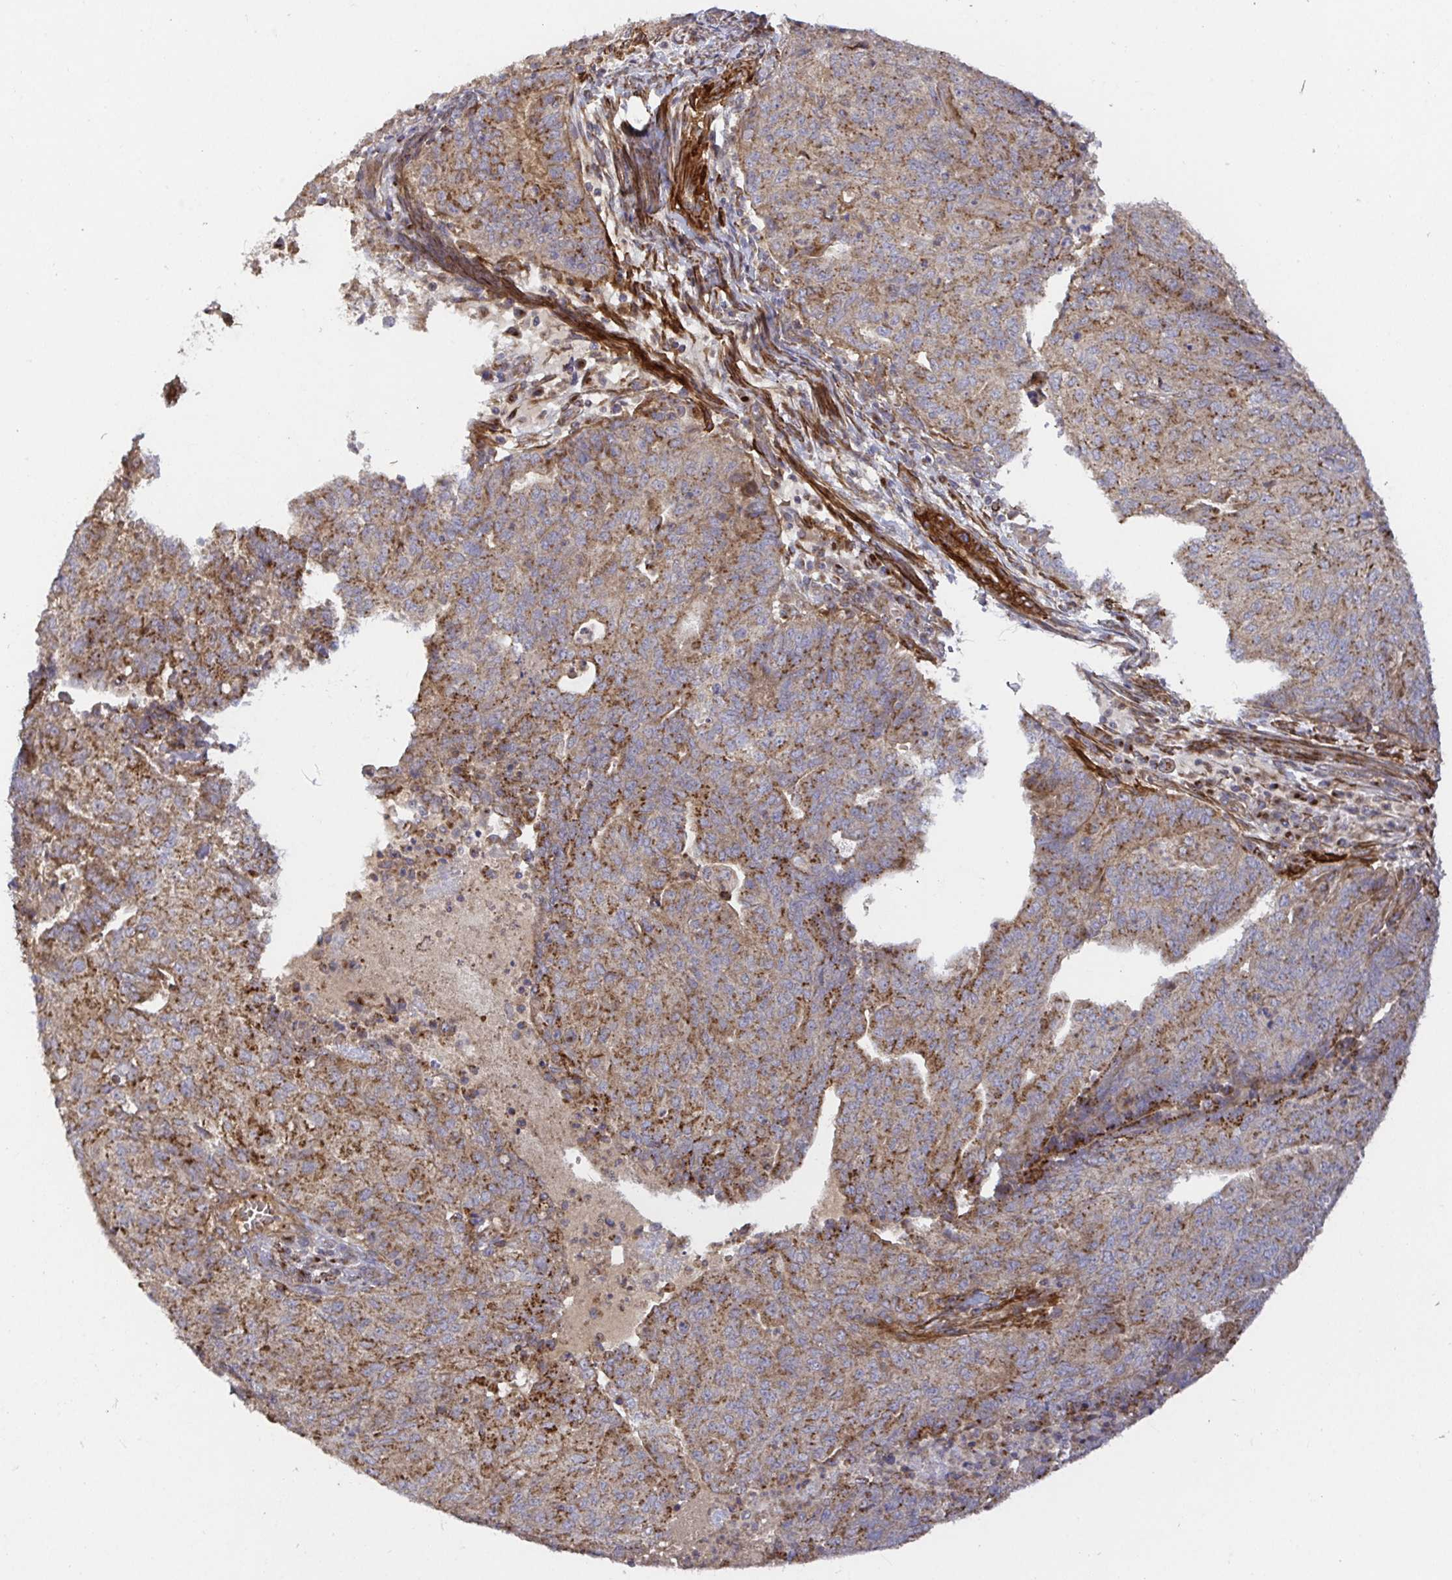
{"staining": {"intensity": "moderate", "quantity": ">75%", "location": "cytoplasmic/membranous"}, "tissue": "endometrial cancer", "cell_type": "Tumor cells", "image_type": "cancer", "snomed": [{"axis": "morphology", "description": "Adenocarcinoma, NOS"}, {"axis": "topography", "description": "Endometrium"}], "caption": "Immunohistochemical staining of human endometrial cancer (adenocarcinoma) reveals moderate cytoplasmic/membranous protein positivity in approximately >75% of tumor cells.", "gene": "TM9SF4", "patient": {"sex": "female", "age": 82}}